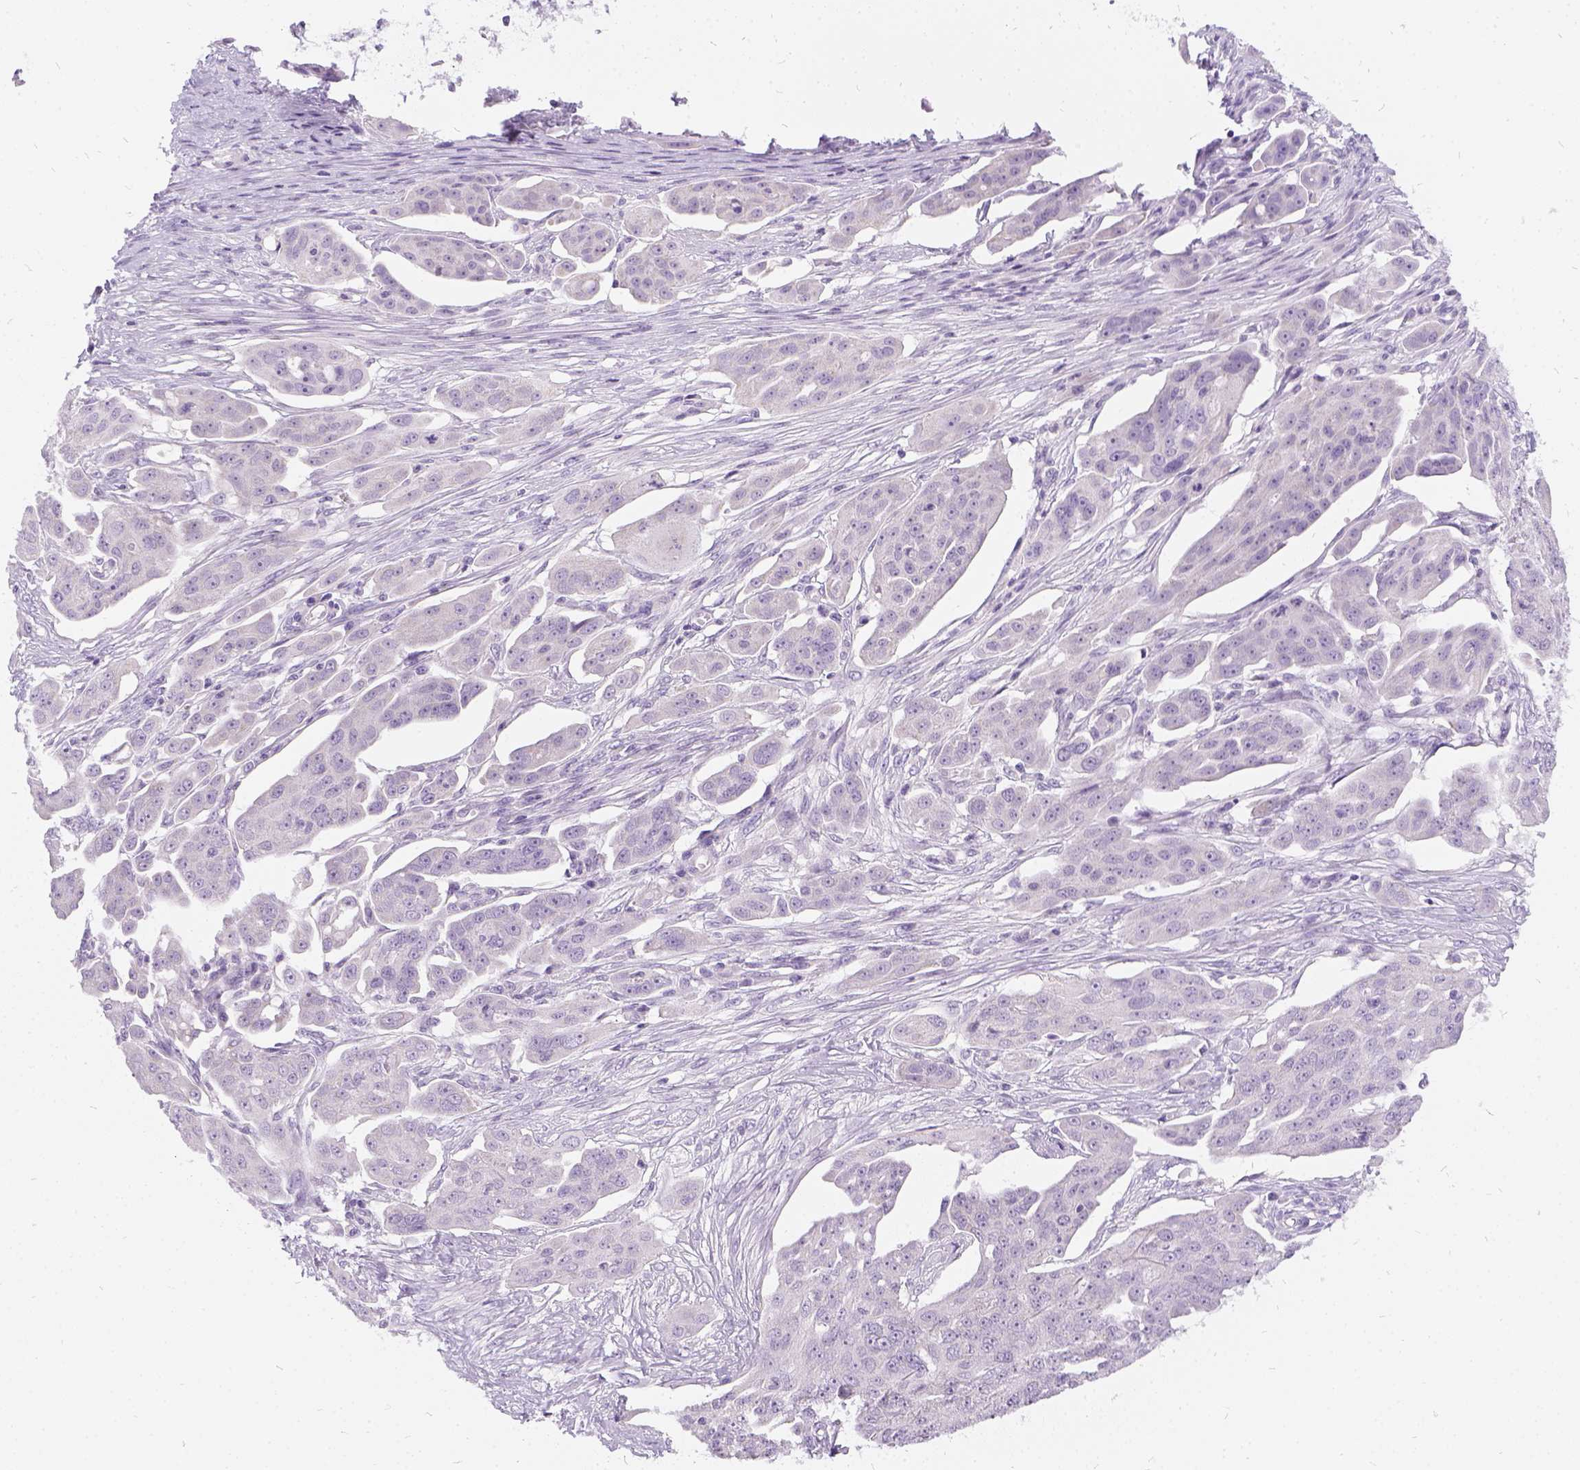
{"staining": {"intensity": "negative", "quantity": "none", "location": "none"}, "tissue": "ovarian cancer", "cell_type": "Tumor cells", "image_type": "cancer", "snomed": [{"axis": "morphology", "description": "Carcinoma, endometroid"}, {"axis": "topography", "description": "Ovary"}], "caption": "Tumor cells are negative for protein expression in human ovarian cancer (endometroid carcinoma).", "gene": "FDX1", "patient": {"sex": "female", "age": 70}}